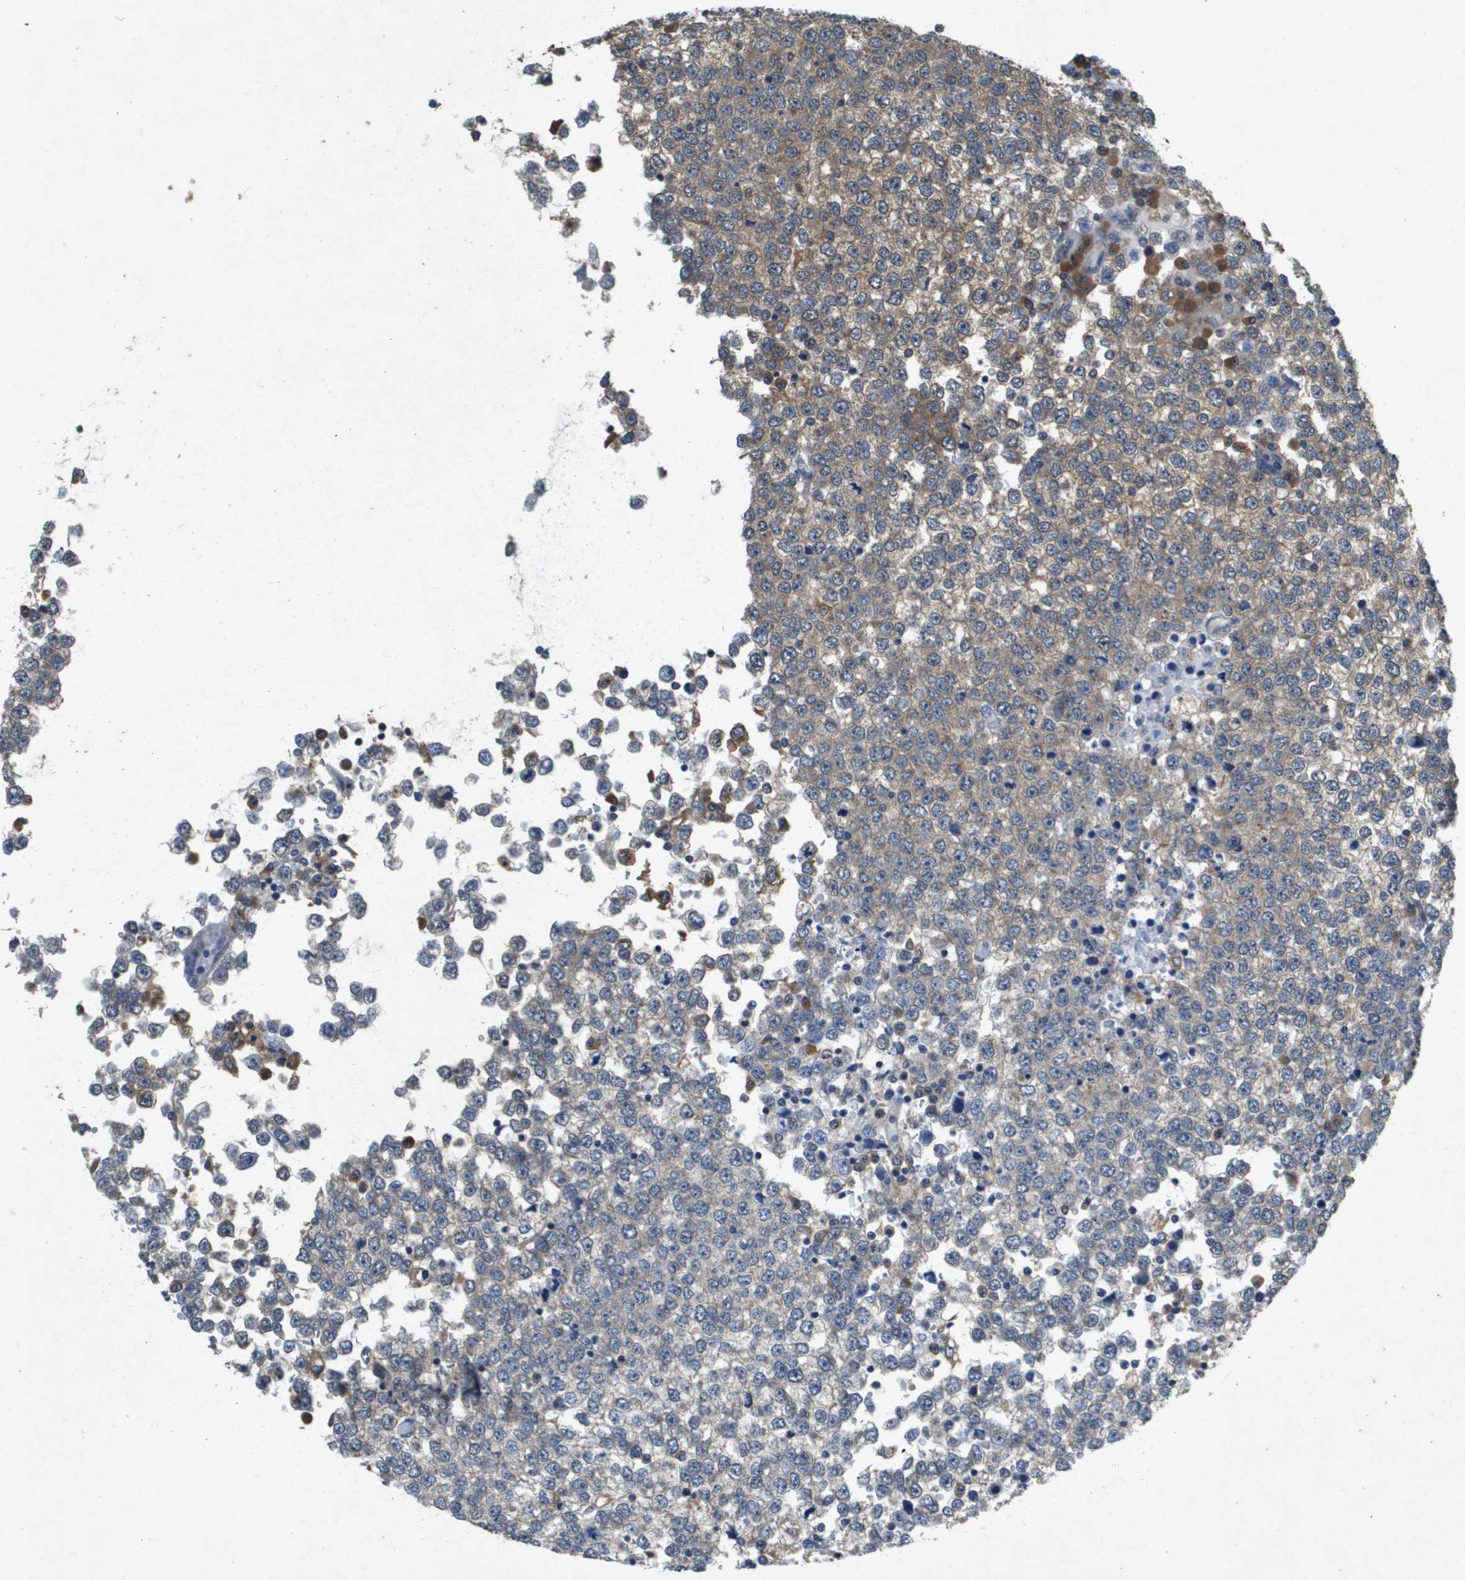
{"staining": {"intensity": "moderate", "quantity": "25%-75%", "location": "cytoplasmic/membranous"}, "tissue": "testis cancer", "cell_type": "Tumor cells", "image_type": "cancer", "snomed": [{"axis": "morphology", "description": "Seminoma, NOS"}, {"axis": "topography", "description": "Testis"}], "caption": "This histopathology image reveals IHC staining of human testis cancer, with medium moderate cytoplasmic/membranous staining in approximately 25%-75% of tumor cells.", "gene": "PTPRT", "patient": {"sex": "male", "age": 65}}